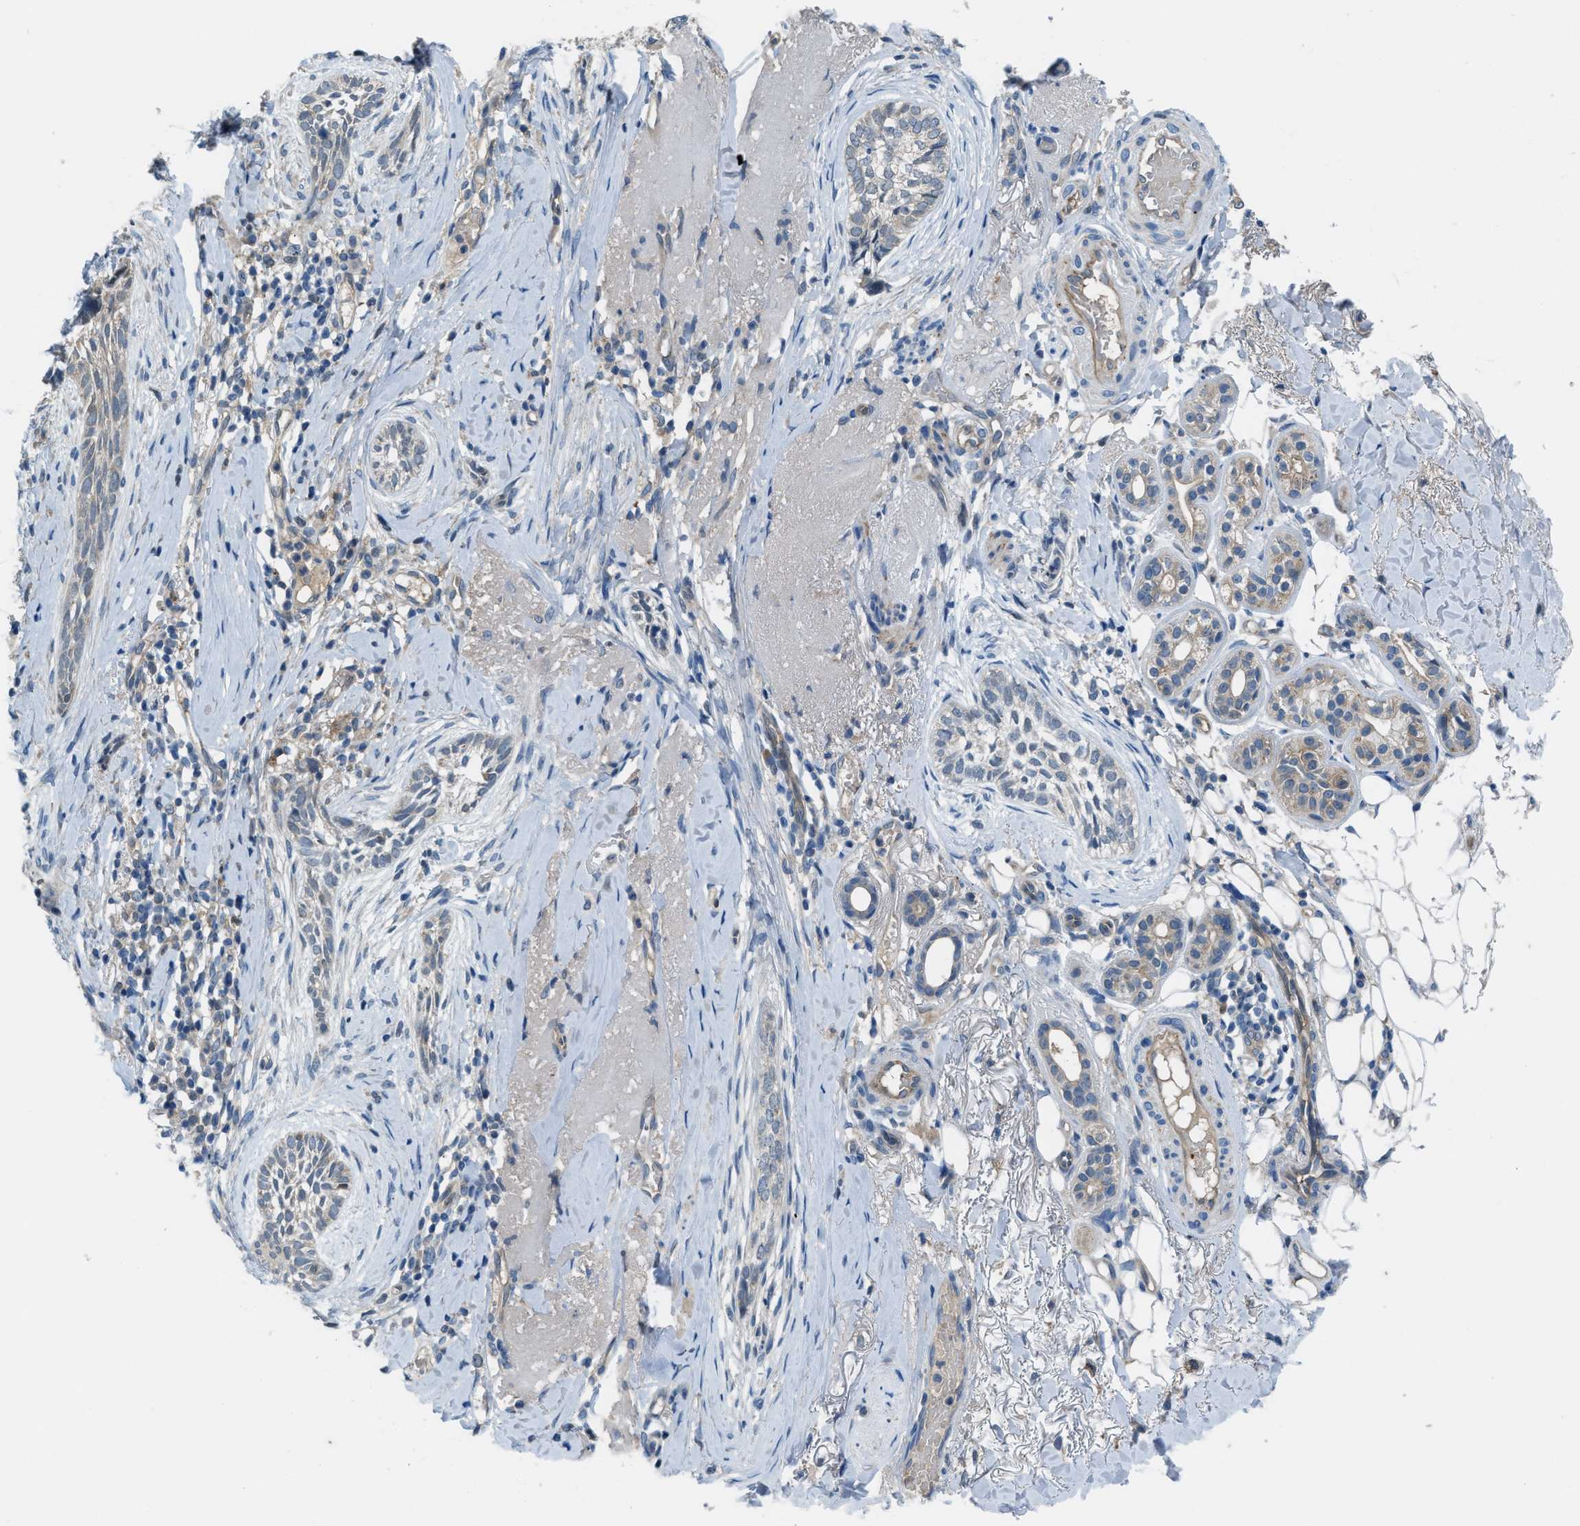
{"staining": {"intensity": "negative", "quantity": "none", "location": "none"}, "tissue": "skin cancer", "cell_type": "Tumor cells", "image_type": "cancer", "snomed": [{"axis": "morphology", "description": "Basal cell carcinoma"}, {"axis": "topography", "description": "Skin"}], "caption": "There is no significant positivity in tumor cells of basal cell carcinoma (skin).", "gene": "BAZ2B", "patient": {"sex": "female", "age": 88}}